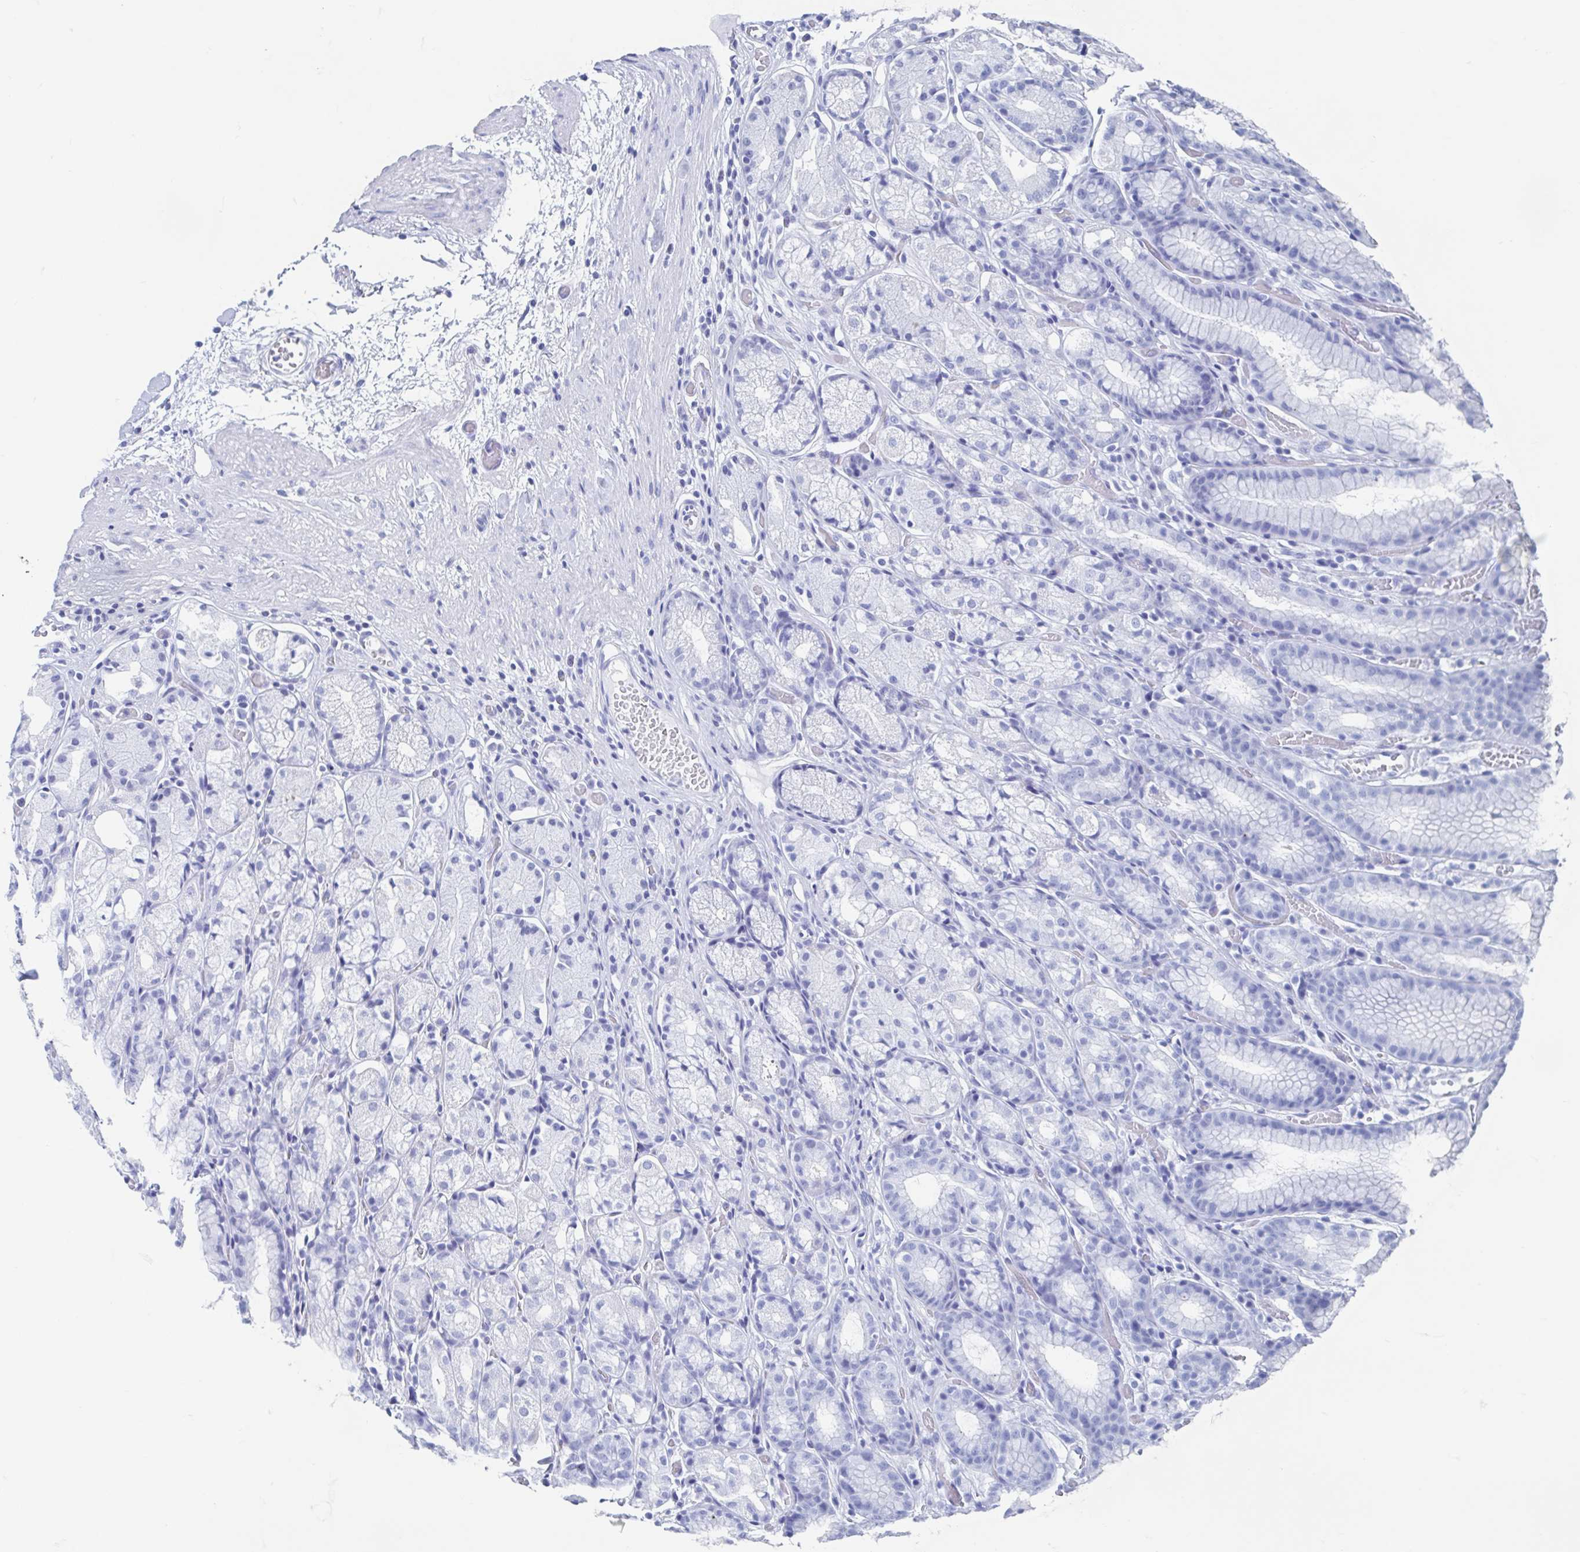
{"staining": {"intensity": "negative", "quantity": "none", "location": "none"}, "tissue": "stomach", "cell_type": "Glandular cells", "image_type": "normal", "snomed": [{"axis": "morphology", "description": "Normal tissue, NOS"}, {"axis": "topography", "description": "Stomach"}], "caption": "Benign stomach was stained to show a protein in brown. There is no significant expression in glandular cells. (Immunohistochemistry (ihc), brightfield microscopy, high magnification).", "gene": "HDGFL1", "patient": {"sex": "male", "age": 70}}